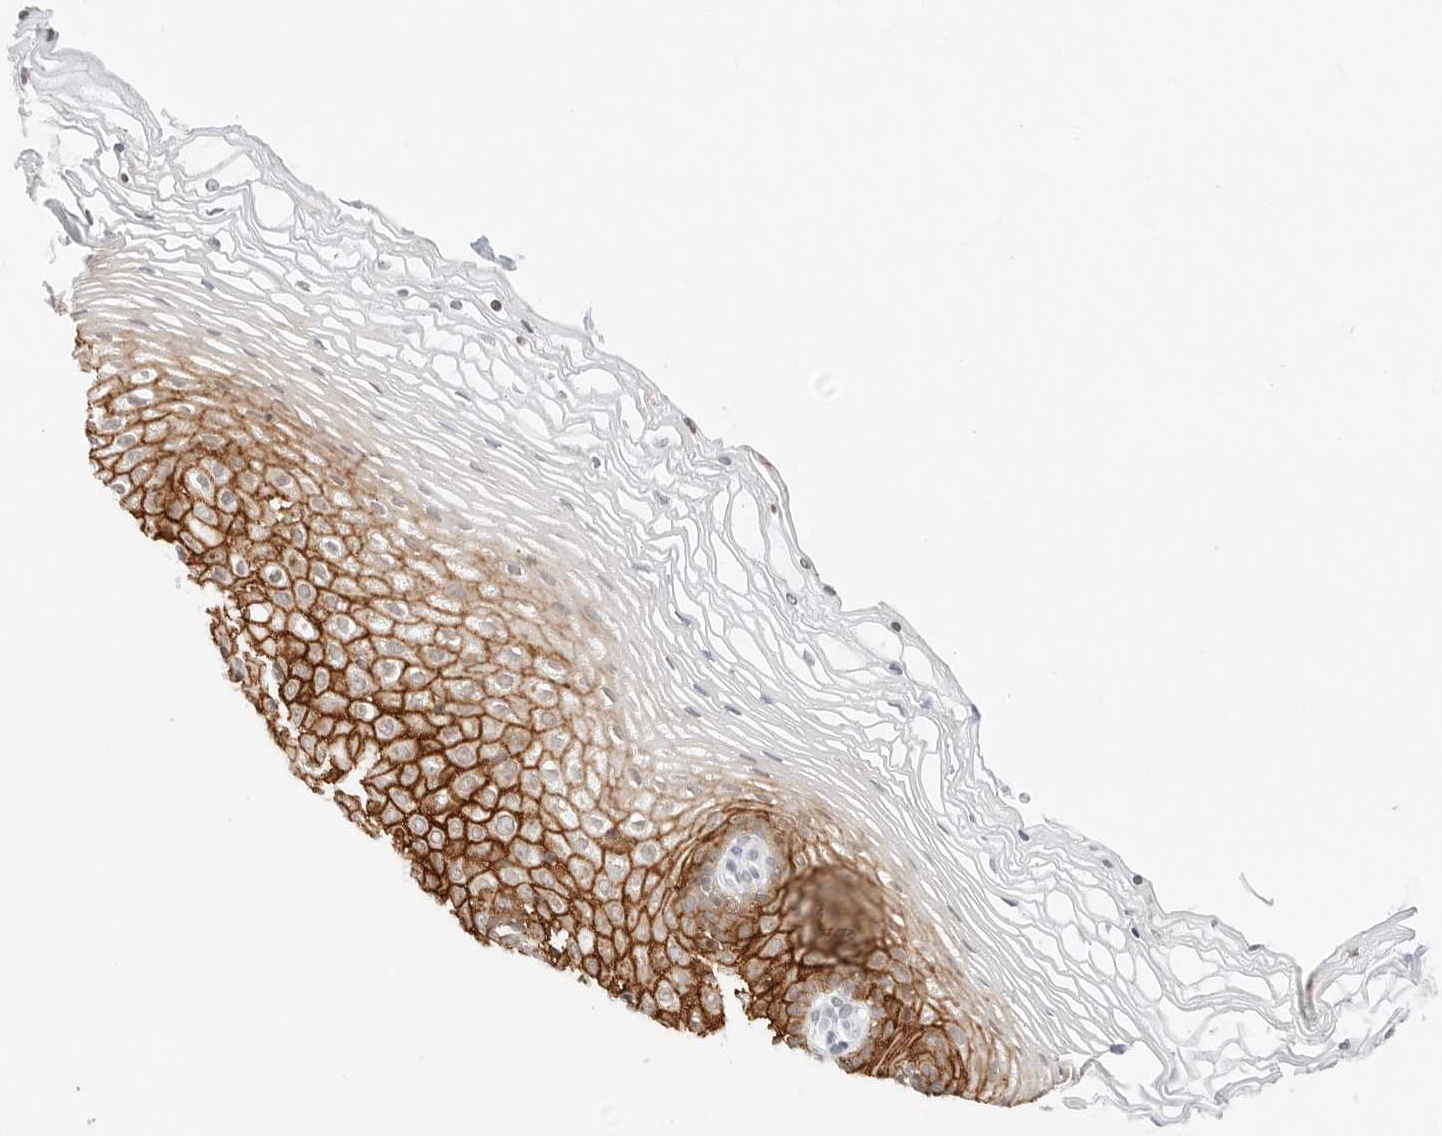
{"staining": {"intensity": "strong", "quantity": "25%-75%", "location": "cytoplasmic/membranous"}, "tissue": "vagina", "cell_type": "Squamous epithelial cells", "image_type": "normal", "snomed": [{"axis": "morphology", "description": "Normal tissue, NOS"}, {"axis": "topography", "description": "Vagina"}], "caption": "Protein analysis of normal vagina exhibits strong cytoplasmic/membranous expression in about 25%-75% of squamous epithelial cells. The staining was performed using DAB, with brown indicating positive protein expression. Nuclei are stained blue with hematoxylin.", "gene": "CDH1", "patient": {"sex": "female", "age": 32}}